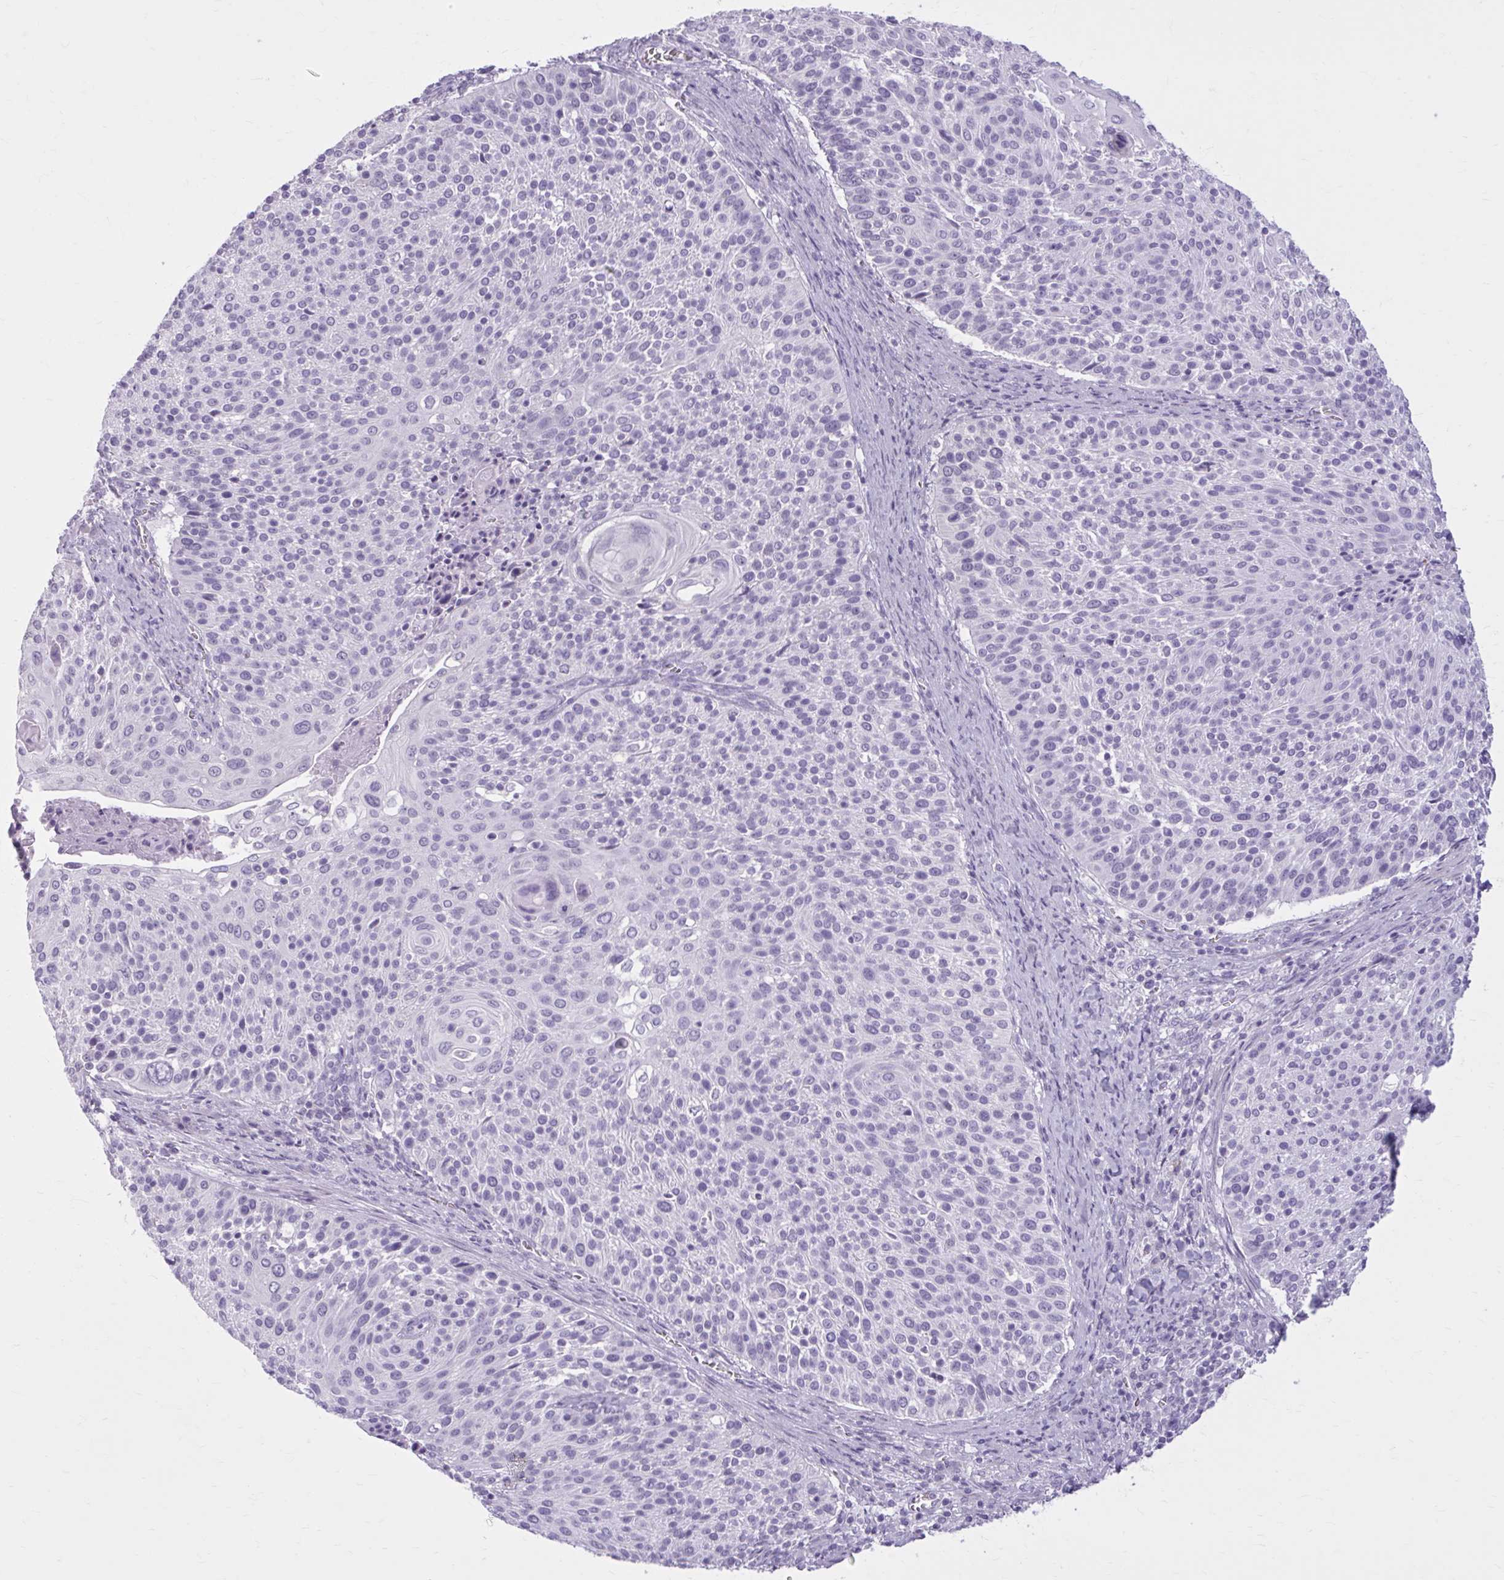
{"staining": {"intensity": "negative", "quantity": "none", "location": "none"}, "tissue": "cervical cancer", "cell_type": "Tumor cells", "image_type": "cancer", "snomed": [{"axis": "morphology", "description": "Squamous cell carcinoma, NOS"}, {"axis": "topography", "description": "Cervix"}], "caption": "High power microscopy image of an IHC image of cervical cancer (squamous cell carcinoma), revealing no significant expression in tumor cells. (DAB (3,3'-diaminobenzidine) immunohistochemistry with hematoxylin counter stain).", "gene": "OR4B1", "patient": {"sex": "female", "age": 31}}